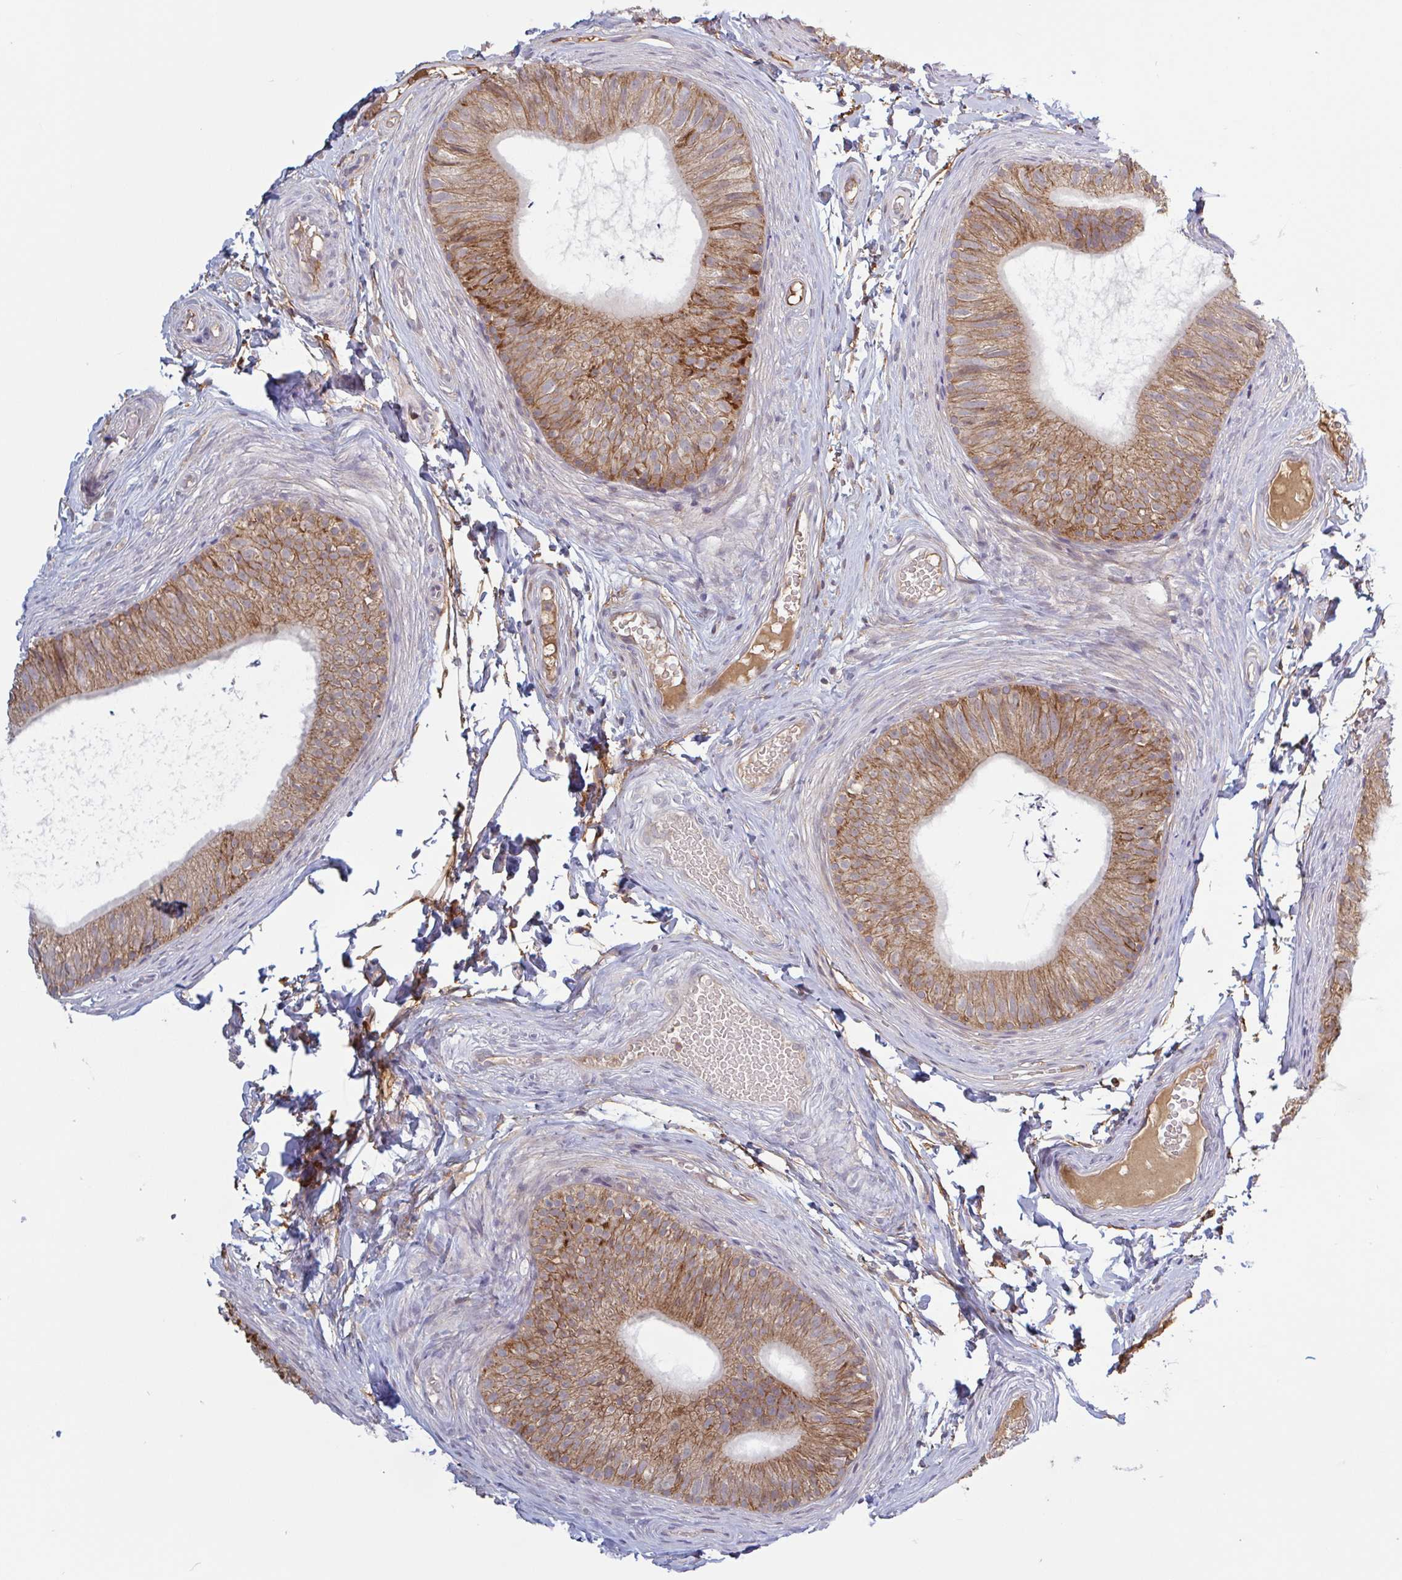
{"staining": {"intensity": "moderate", "quantity": ">75%", "location": "cytoplasmic/membranous"}, "tissue": "epididymis", "cell_type": "Glandular cells", "image_type": "normal", "snomed": [{"axis": "morphology", "description": "Normal tissue, NOS"}, {"axis": "topography", "description": "Epididymis, spermatic cord, NOS"}, {"axis": "topography", "description": "Epididymis"}, {"axis": "topography", "description": "Peripheral nerve tissue"}], "caption": "Normal epididymis was stained to show a protein in brown. There is medium levels of moderate cytoplasmic/membranous positivity in about >75% of glandular cells. (DAB IHC with brightfield microscopy, high magnification).", "gene": "SURF1", "patient": {"sex": "male", "age": 29}}